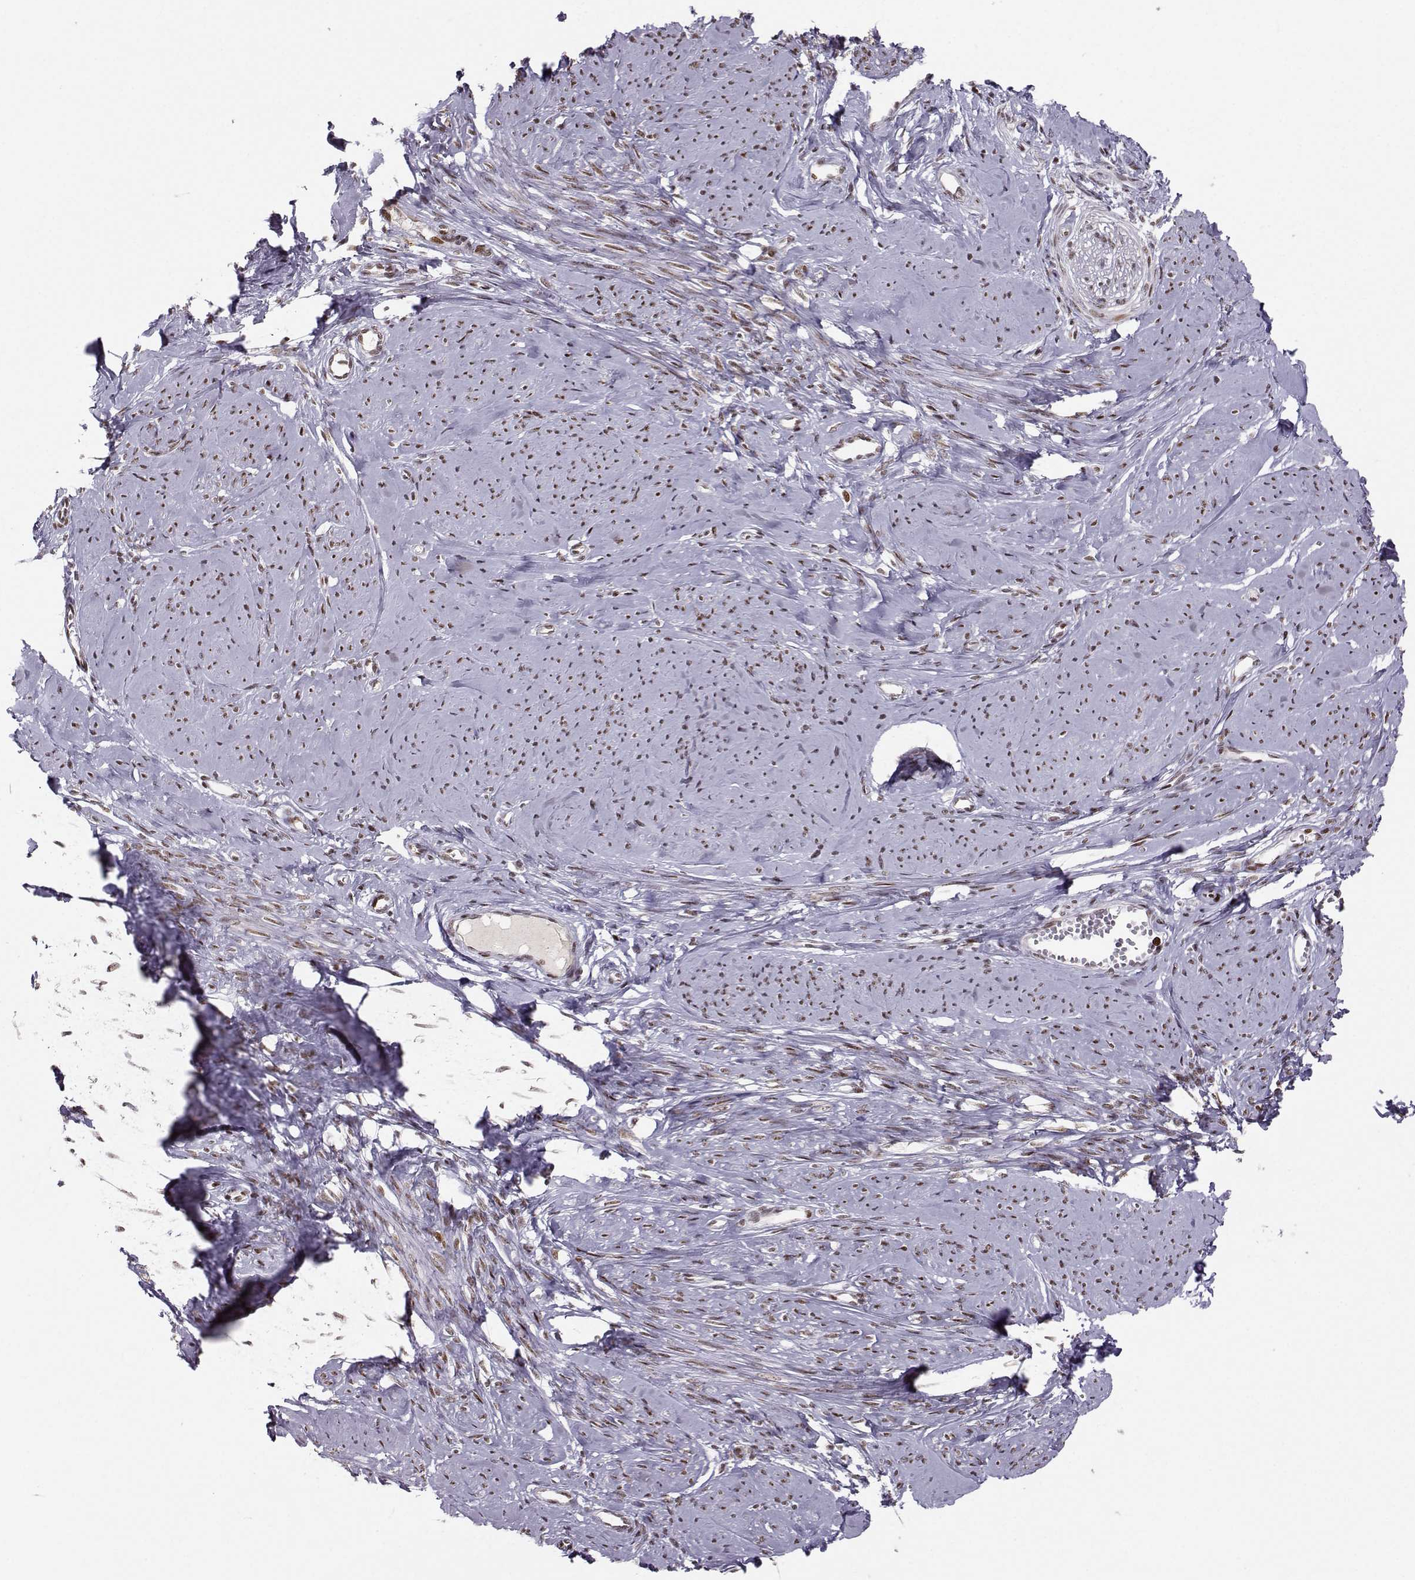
{"staining": {"intensity": "strong", "quantity": ">75%", "location": "nuclear"}, "tissue": "smooth muscle", "cell_type": "Smooth muscle cells", "image_type": "normal", "snomed": [{"axis": "morphology", "description": "Normal tissue, NOS"}, {"axis": "topography", "description": "Smooth muscle"}], "caption": "Immunohistochemical staining of normal smooth muscle shows high levels of strong nuclear positivity in approximately >75% of smooth muscle cells. (Stains: DAB in brown, nuclei in blue, Microscopy: brightfield microscopy at high magnification).", "gene": "SNAPC2", "patient": {"sex": "female", "age": 48}}